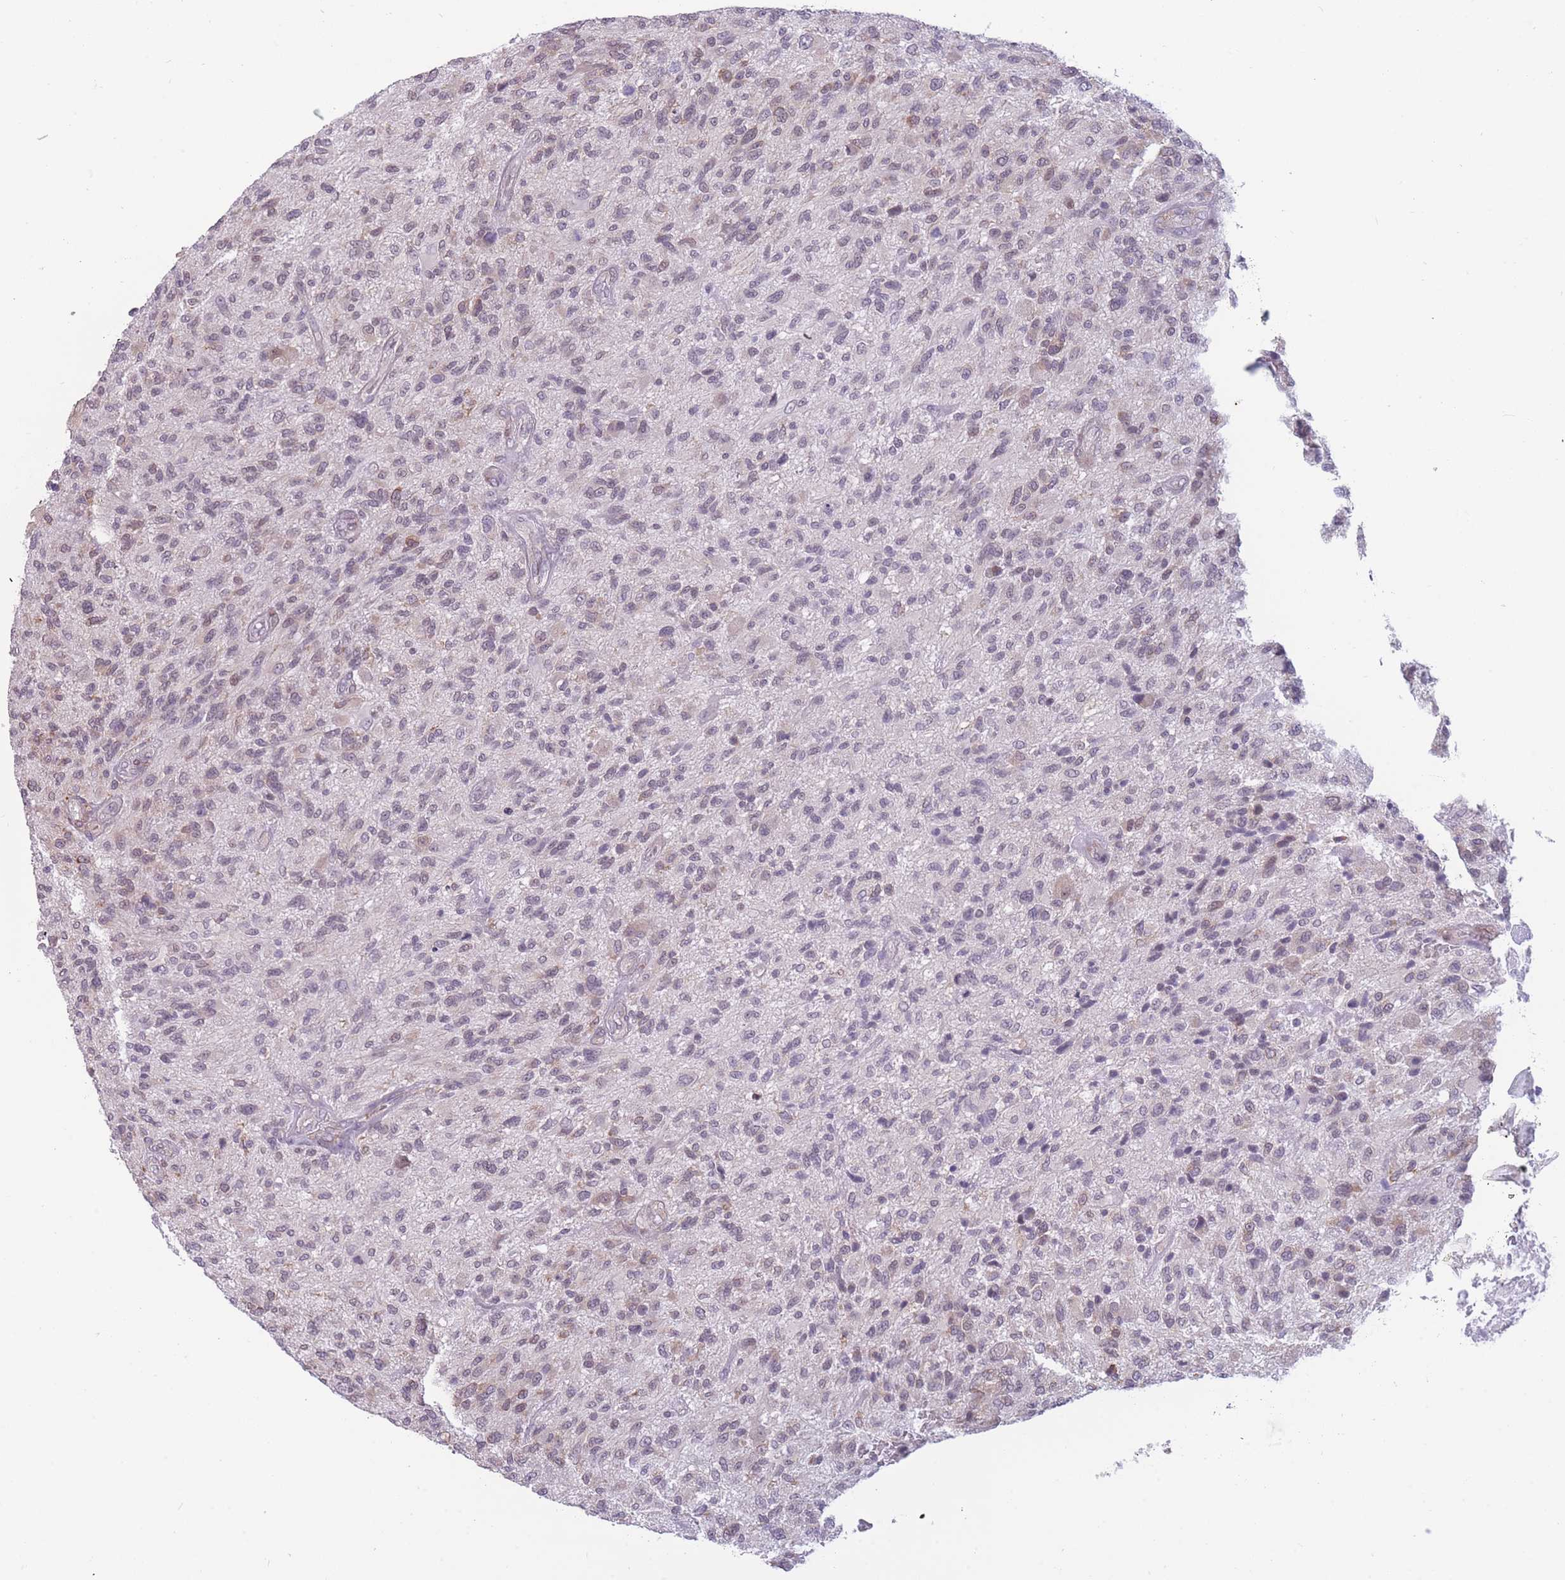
{"staining": {"intensity": "weak", "quantity": "<25%", "location": "cytoplasmic/membranous"}, "tissue": "glioma", "cell_type": "Tumor cells", "image_type": "cancer", "snomed": [{"axis": "morphology", "description": "Glioma, malignant, High grade"}, {"axis": "topography", "description": "Brain"}], "caption": "Glioma stained for a protein using immunohistochemistry (IHC) displays no expression tumor cells.", "gene": "TMEM121", "patient": {"sex": "male", "age": 47}}